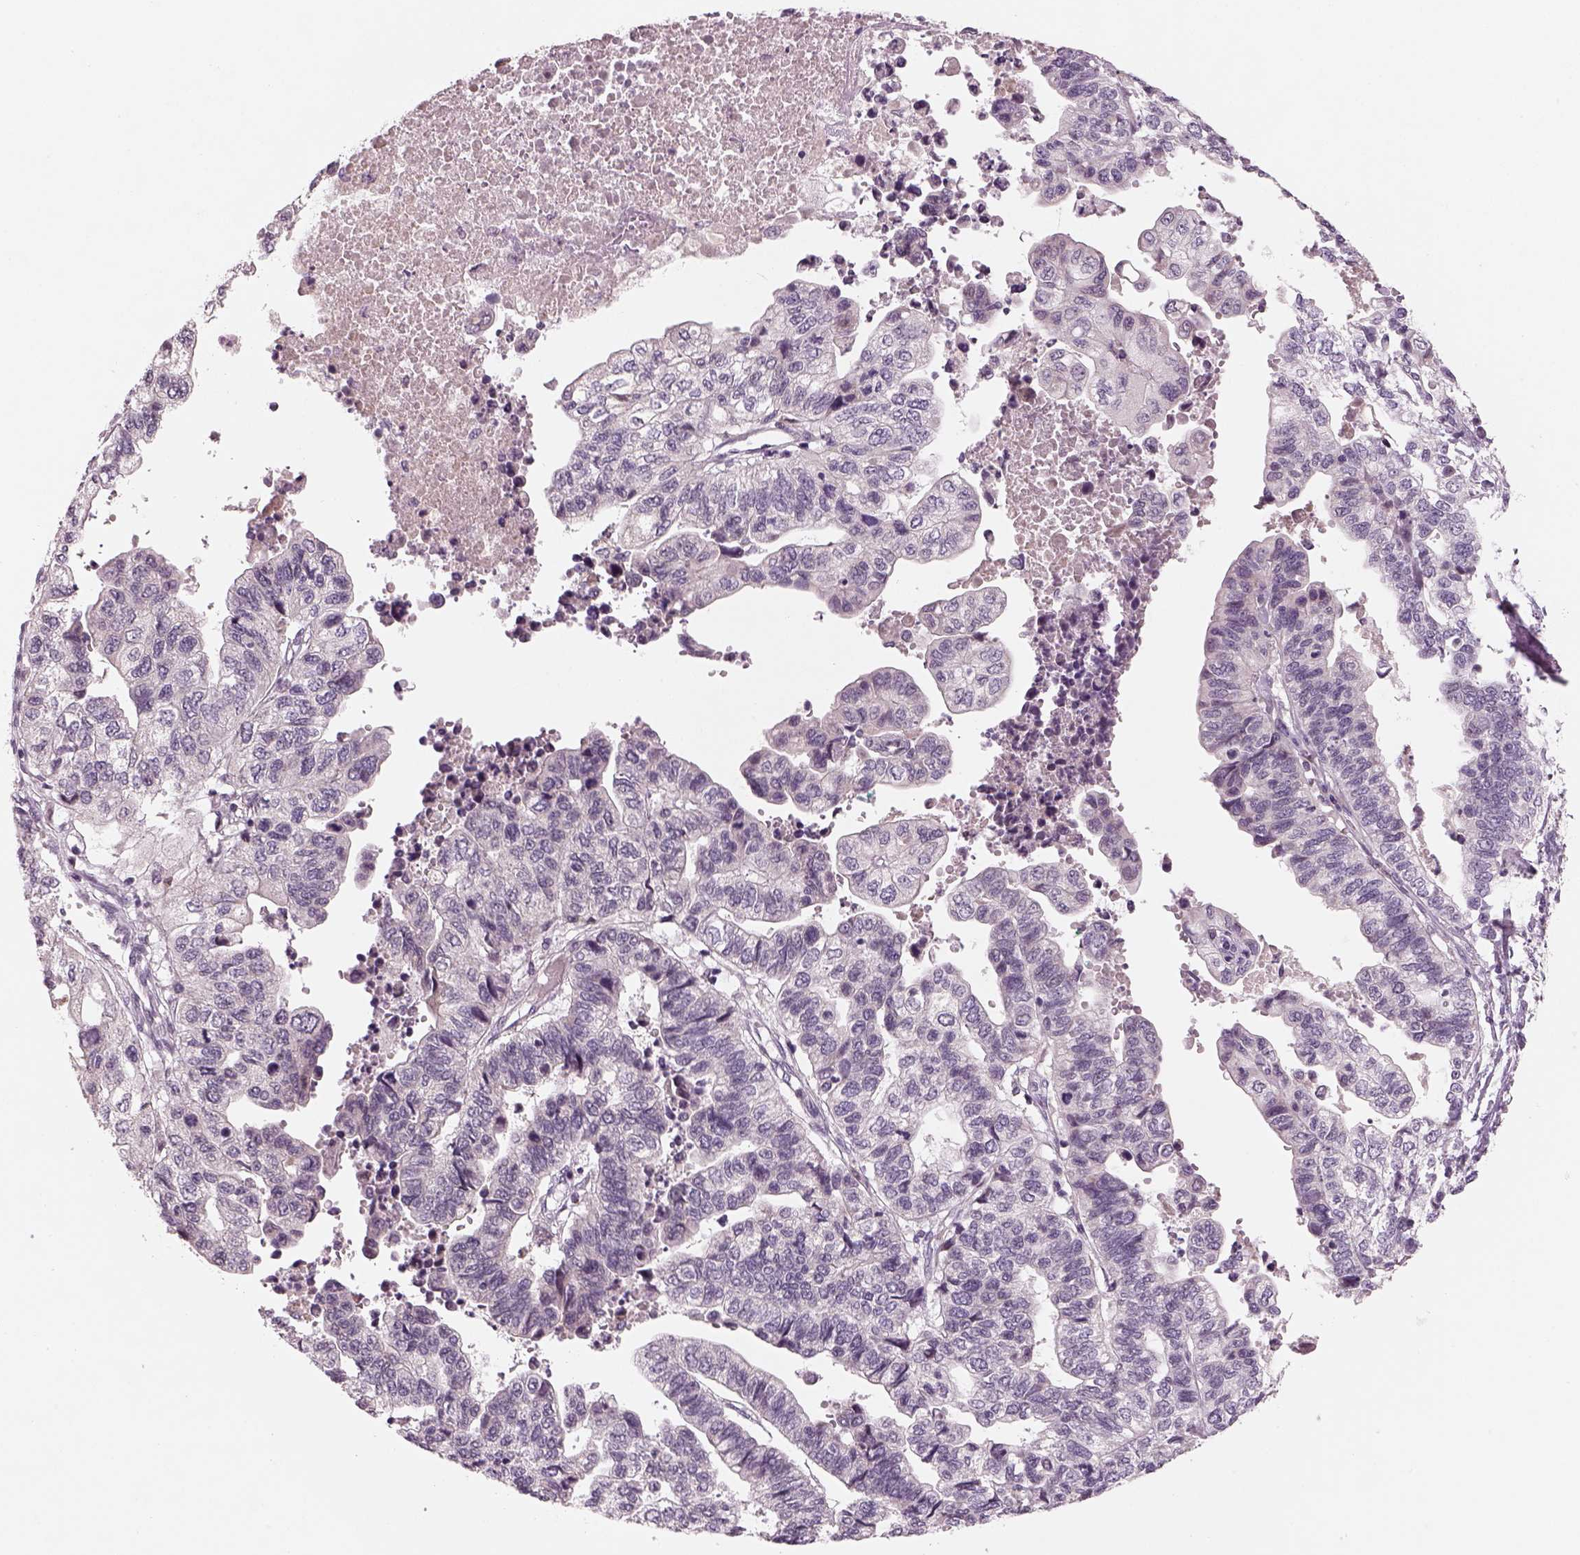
{"staining": {"intensity": "negative", "quantity": "none", "location": "none"}, "tissue": "stomach cancer", "cell_type": "Tumor cells", "image_type": "cancer", "snomed": [{"axis": "morphology", "description": "Adenocarcinoma, NOS"}, {"axis": "topography", "description": "Stomach, upper"}], "caption": "This image is of stomach cancer stained with immunohistochemistry (IHC) to label a protein in brown with the nuclei are counter-stained blue. There is no positivity in tumor cells.", "gene": "PENK", "patient": {"sex": "female", "age": 67}}